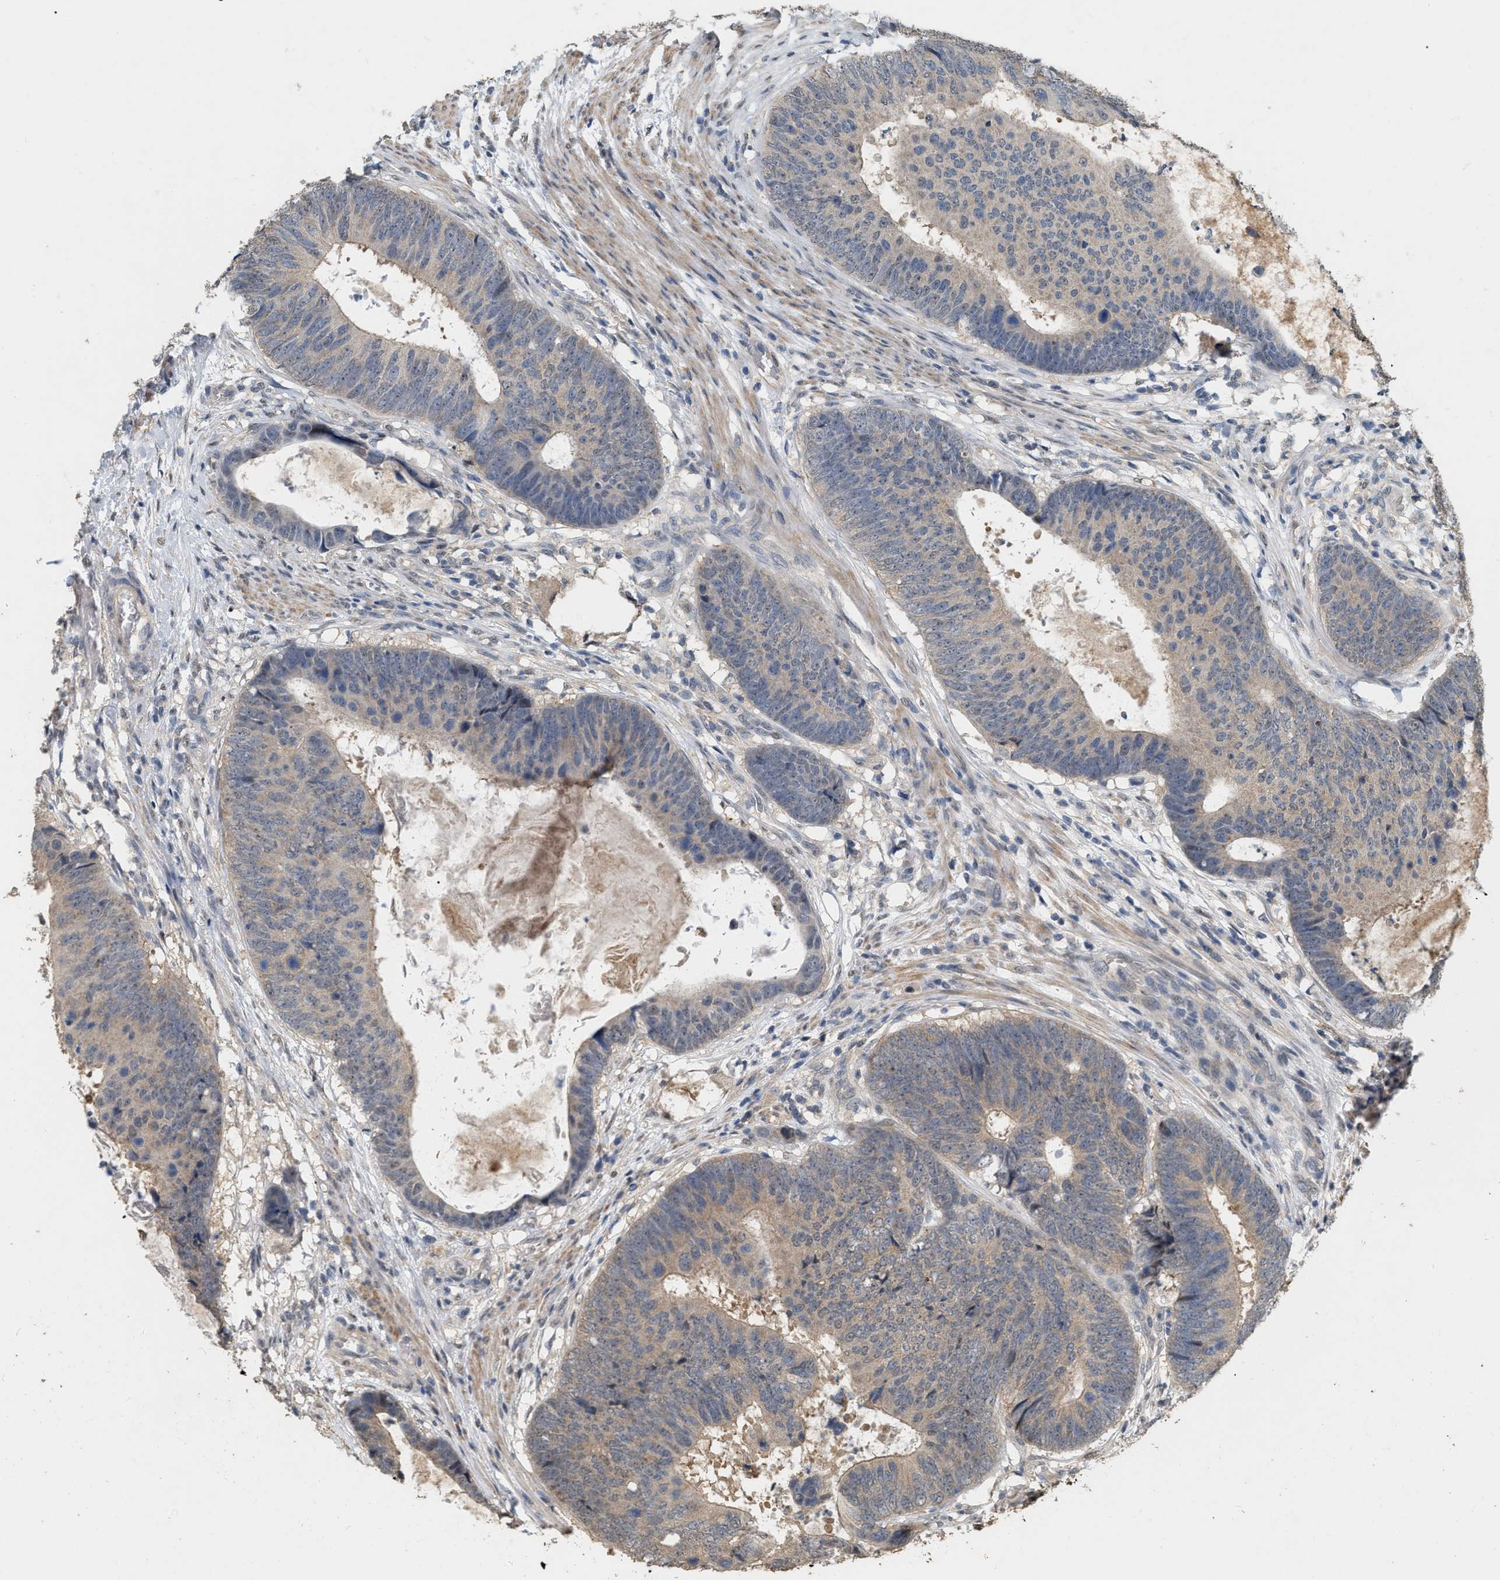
{"staining": {"intensity": "weak", "quantity": ">75%", "location": "cytoplasmic/membranous"}, "tissue": "colorectal cancer", "cell_type": "Tumor cells", "image_type": "cancer", "snomed": [{"axis": "morphology", "description": "Adenocarcinoma, NOS"}, {"axis": "topography", "description": "Colon"}], "caption": "Protein staining exhibits weak cytoplasmic/membranous staining in about >75% of tumor cells in colorectal cancer. The staining was performed using DAB to visualize the protein expression in brown, while the nuclei were stained in blue with hematoxylin (Magnification: 20x).", "gene": "RUVBL1", "patient": {"sex": "male", "age": 56}}